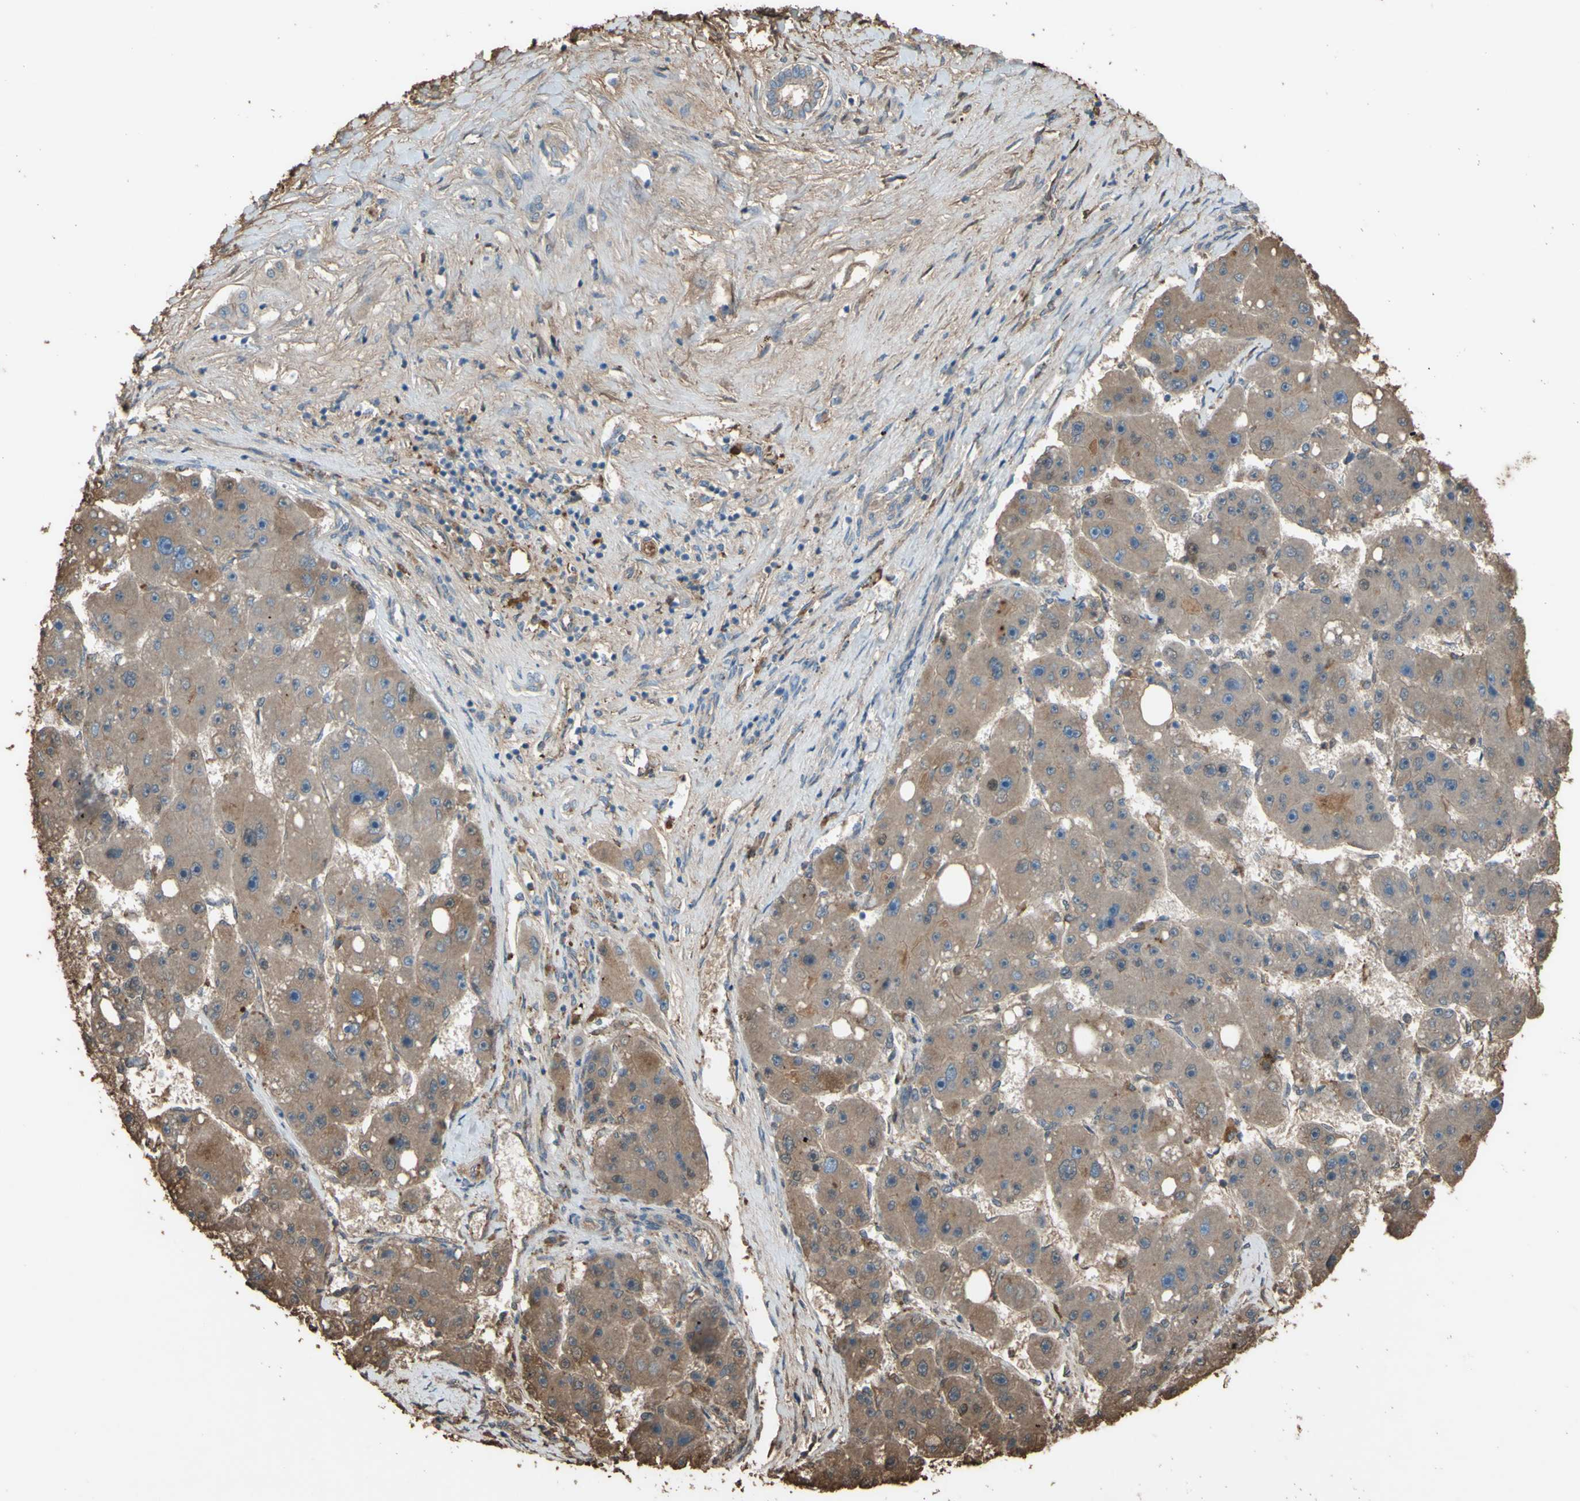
{"staining": {"intensity": "moderate", "quantity": "25%-75%", "location": "cytoplasmic/membranous"}, "tissue": "liver cancer", "cell_type": "Tumor cells", "image_type": "cancer", "snomed": [{"axis": "morphology", "description": "Carcinoma, Hepatocellular, NOS"}, {"axis": "topography", "description": "Liver"}], "caption": "Immunohistochemistry photomicrograph of neoplastic tissue: hepatocellular carcinoma (liver) stained using immunohistochemistry exhibits medium levels of moderate protein expression localized specifically in the cytoplasmic/membranous of tumor cells, appearing as a cytoplasmic/membranous brown color.", "gene": "PTGDS", "patient": {"sex": "female", "age": 61}}